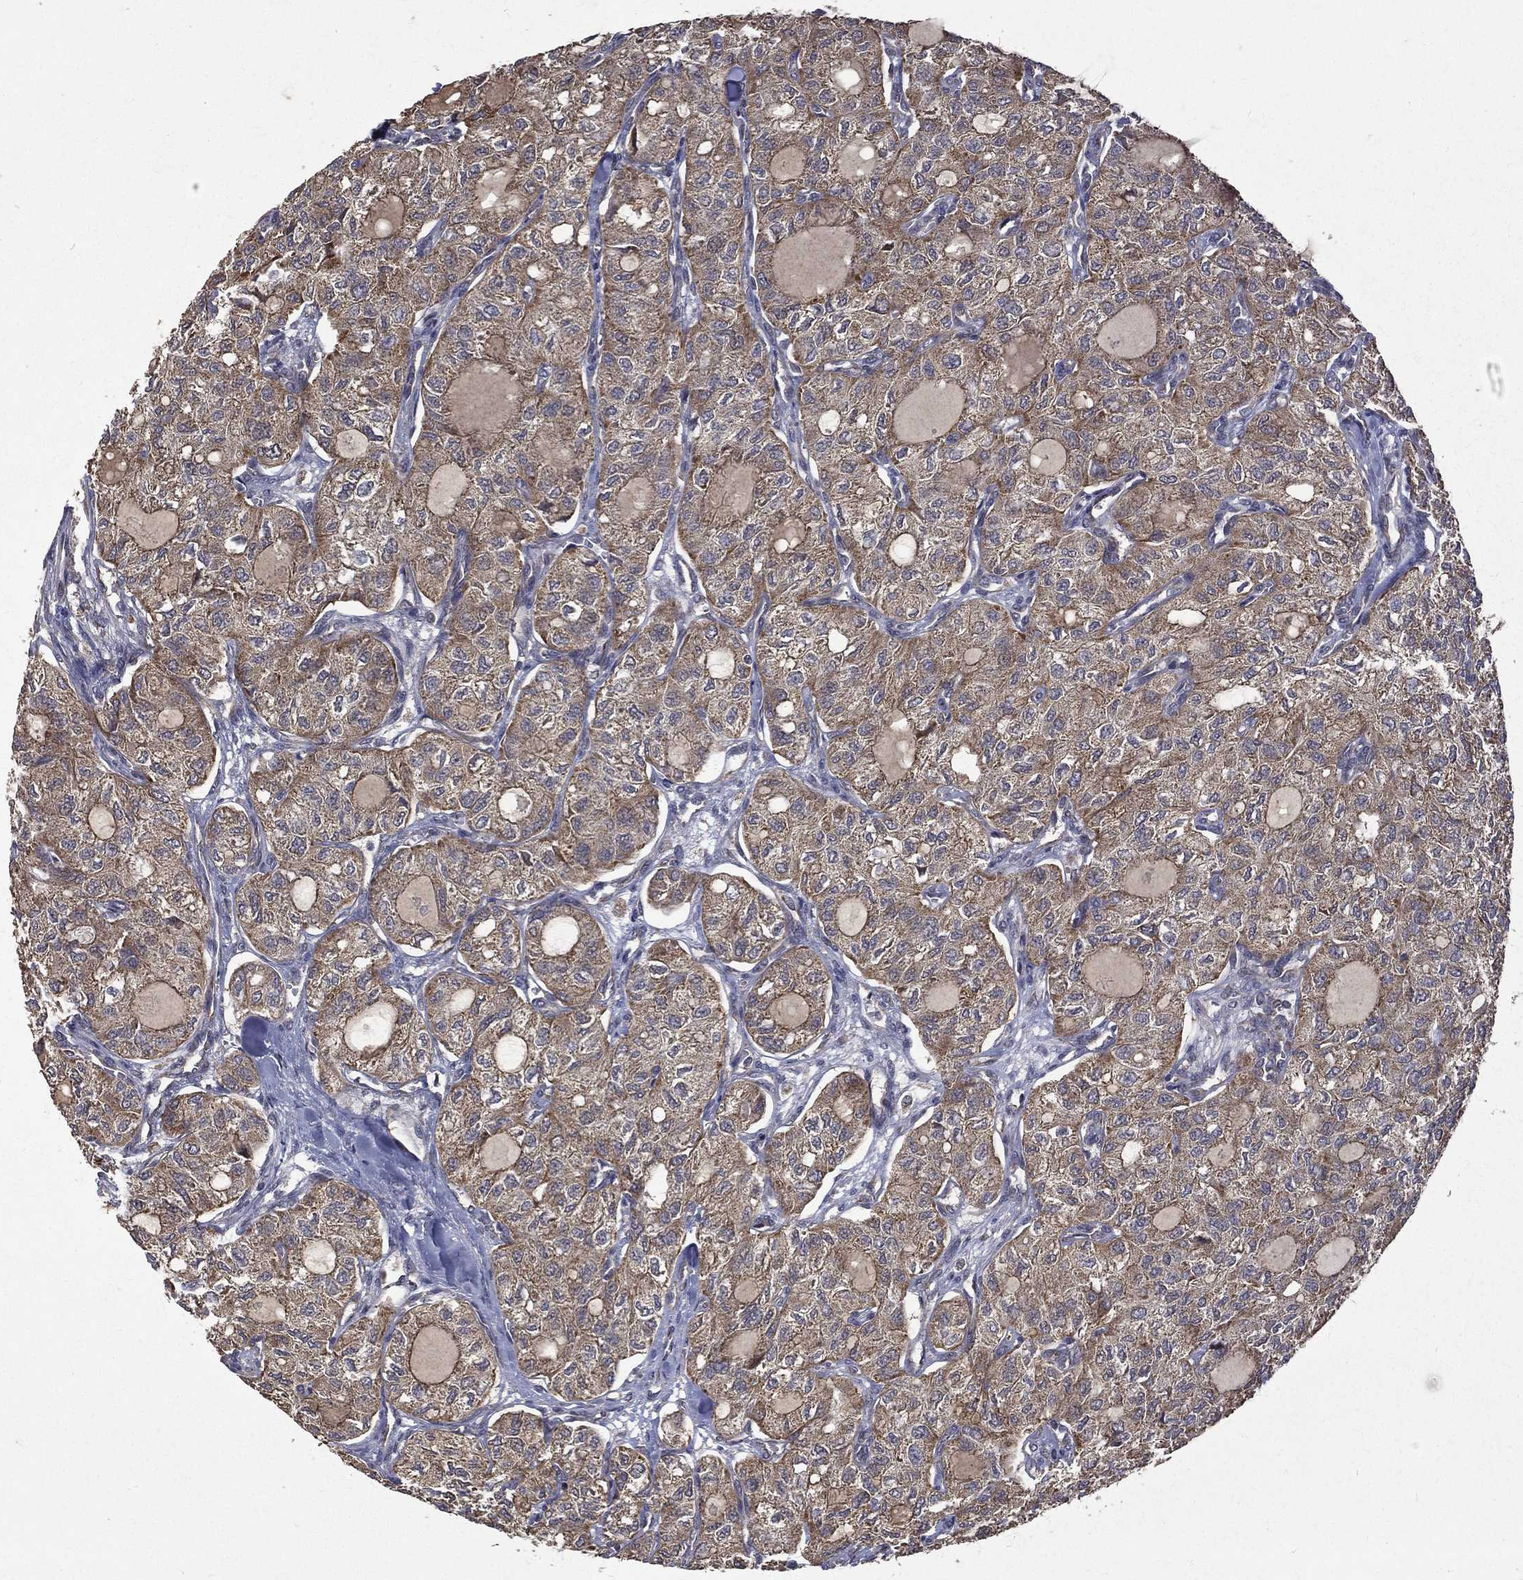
{"staining": {"intensity": "weak", "quantity": ">75%", "location": "cytoplasmic/membranous"}, "tissue": "thyroid cancer", "cell_type": "Tumor cells", "image_type": "cancer", "snomed": [{"axis": "morphology", "description": "Follicular adenoma carcinoma, NOS"}, {"axis": "topography", "description": "Thyroid gland"}], "caption": "Immunohistochemical staining of human thyroid cancer (follicular adenoma carcinoma) reveals low levels of weak cytoplasmic/membranous expression in about >75% of tumor cells.", "gene": "RPGR", "patient": {"sex": "male", "age": 75}}